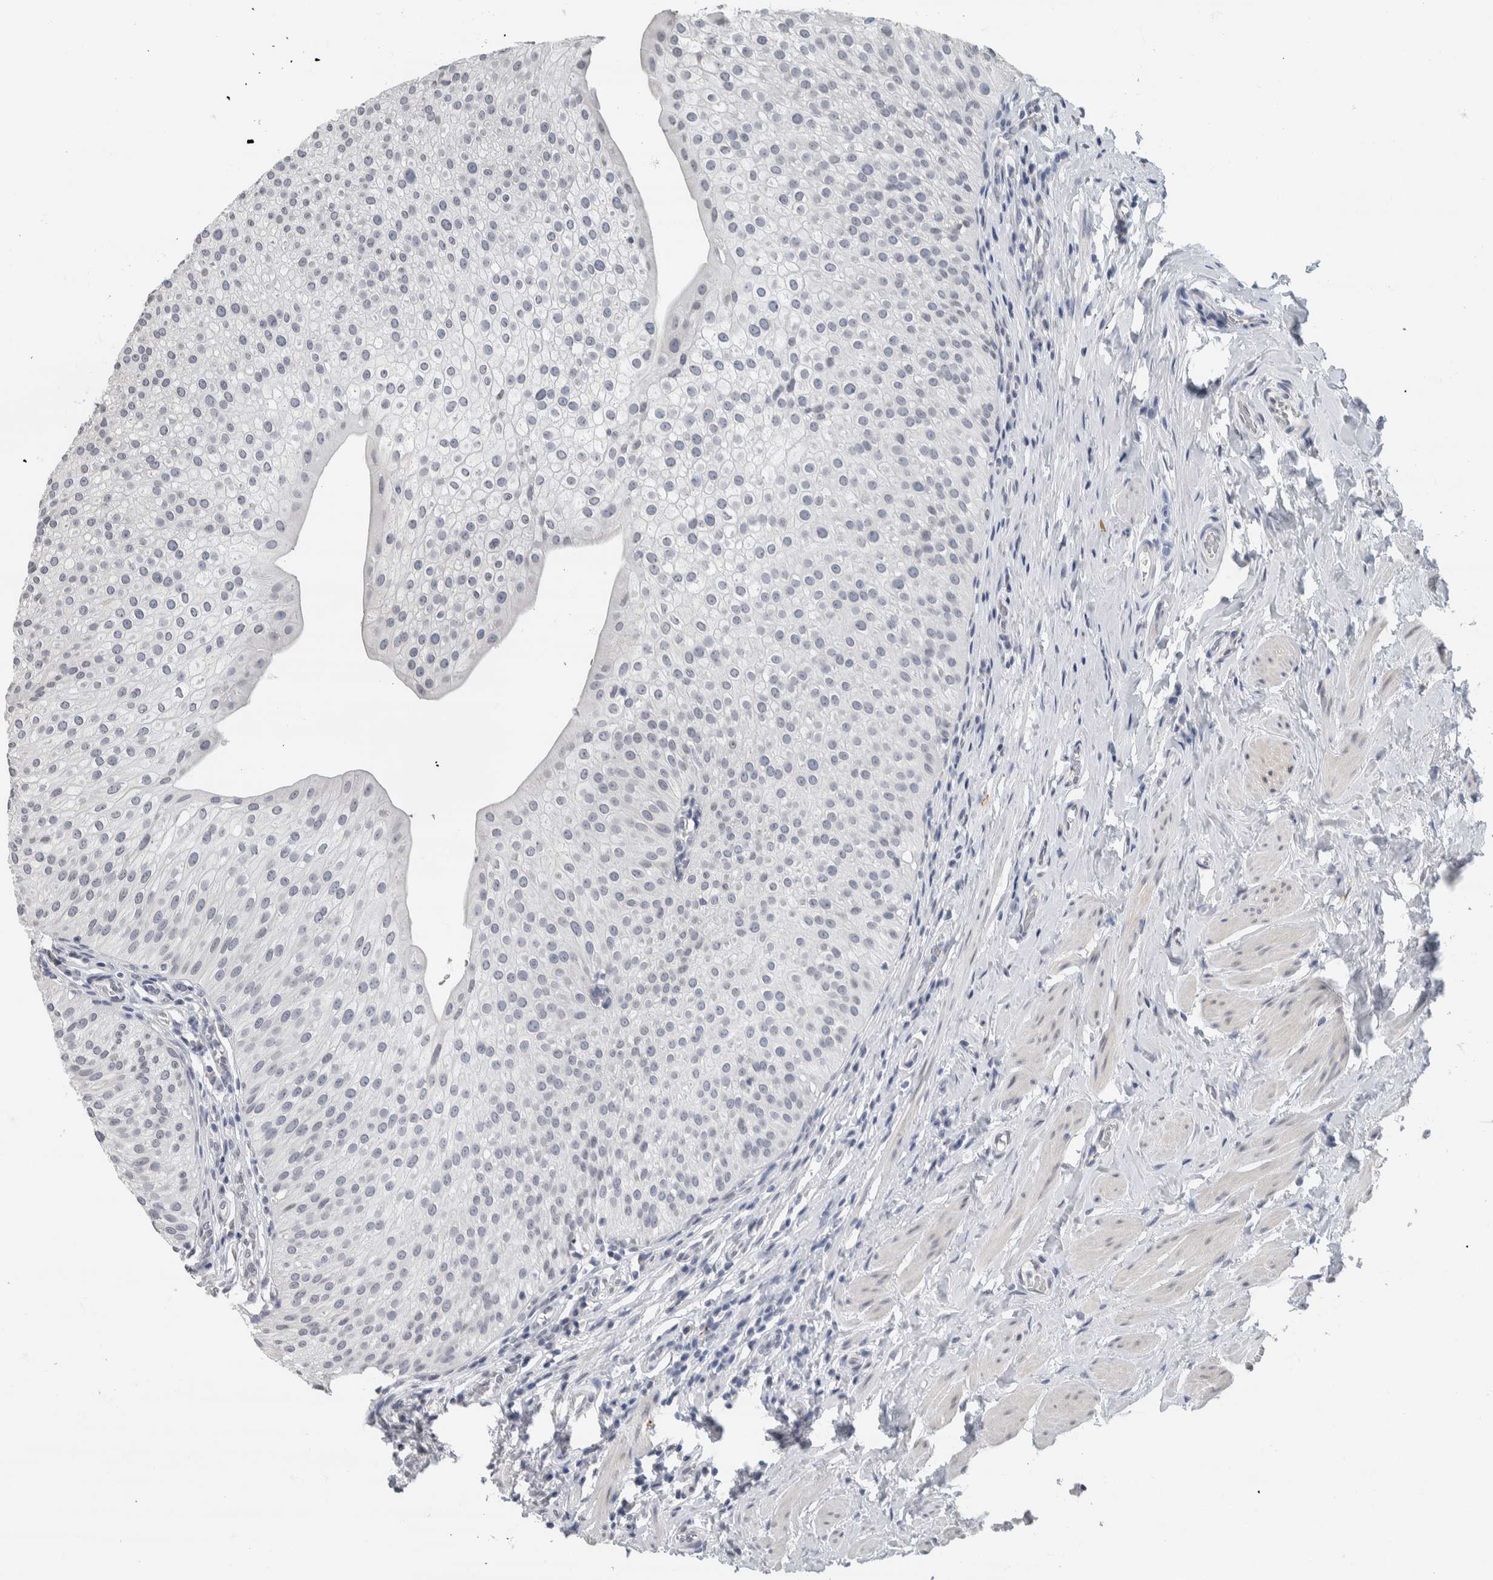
{"staining": {"intensity": "negative", "quantity": "none", "location": "none"}, "tissue": "urothelial cancer", "cell_type": "Tumor cells", "image_type": "cancer", "snomed": [{"axis": "morphology", "description": "Normal tissue, NOS"}, {"axis": "morphology", "description": "Urothelial carcinoma, Low grade"}, {"axis": "topography", "description": "Smooth muscle"}, {"axis": "topography", "description": "Urinary bladder"}], "caption": "This micrograph is of urothelial cancer stained with immunohistochemistry (IHC) to label a protein in brown with the nuclei are counter-stained blue. There is no expression in tumor cells.", "gene": "NEFM", "patient": {"sex": "male", "age": 60}}